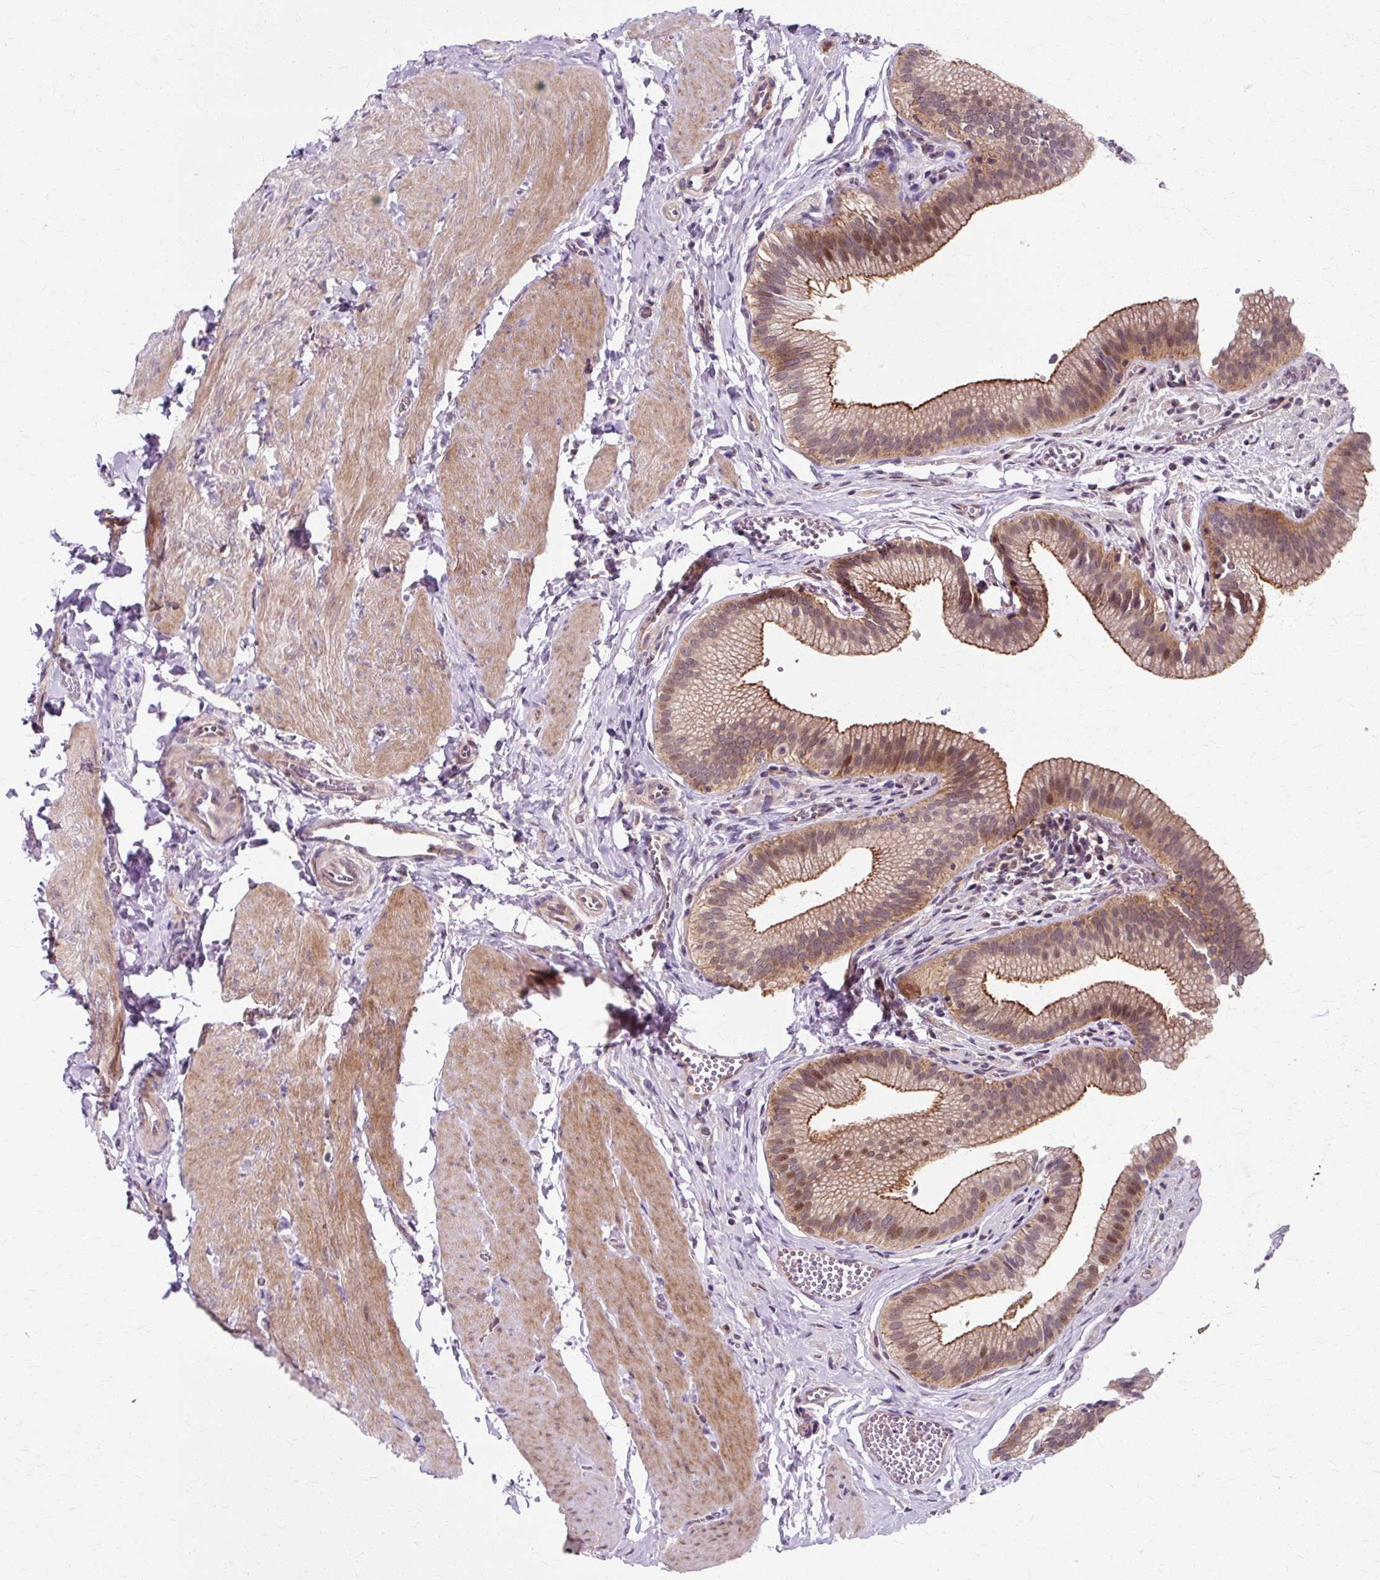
{"staining": {"intensity": "moderate", "quantity": "25%-75%", "location": "cytoplasmic/membranous,nuclear"}, "tissue": "gallbladder", "cell_type": "Glandular cells", "image_type": "normal", "snomed": [{"axis": "morphology", "description": "Normal tissue, NOS"}, {"axis": "topography", "description": "Gallbladder"}, {"axis": "topography", "description": "Peripheral nerve tissue"}], "caption": "This is an image of IHC staining of benign gallbladder, which shows moderate positivity in the cytoplasmic/membranous,nuclear of glandular cells.", "gene": "ZNF555", "patient": {"sex": "male", "age": 17}}